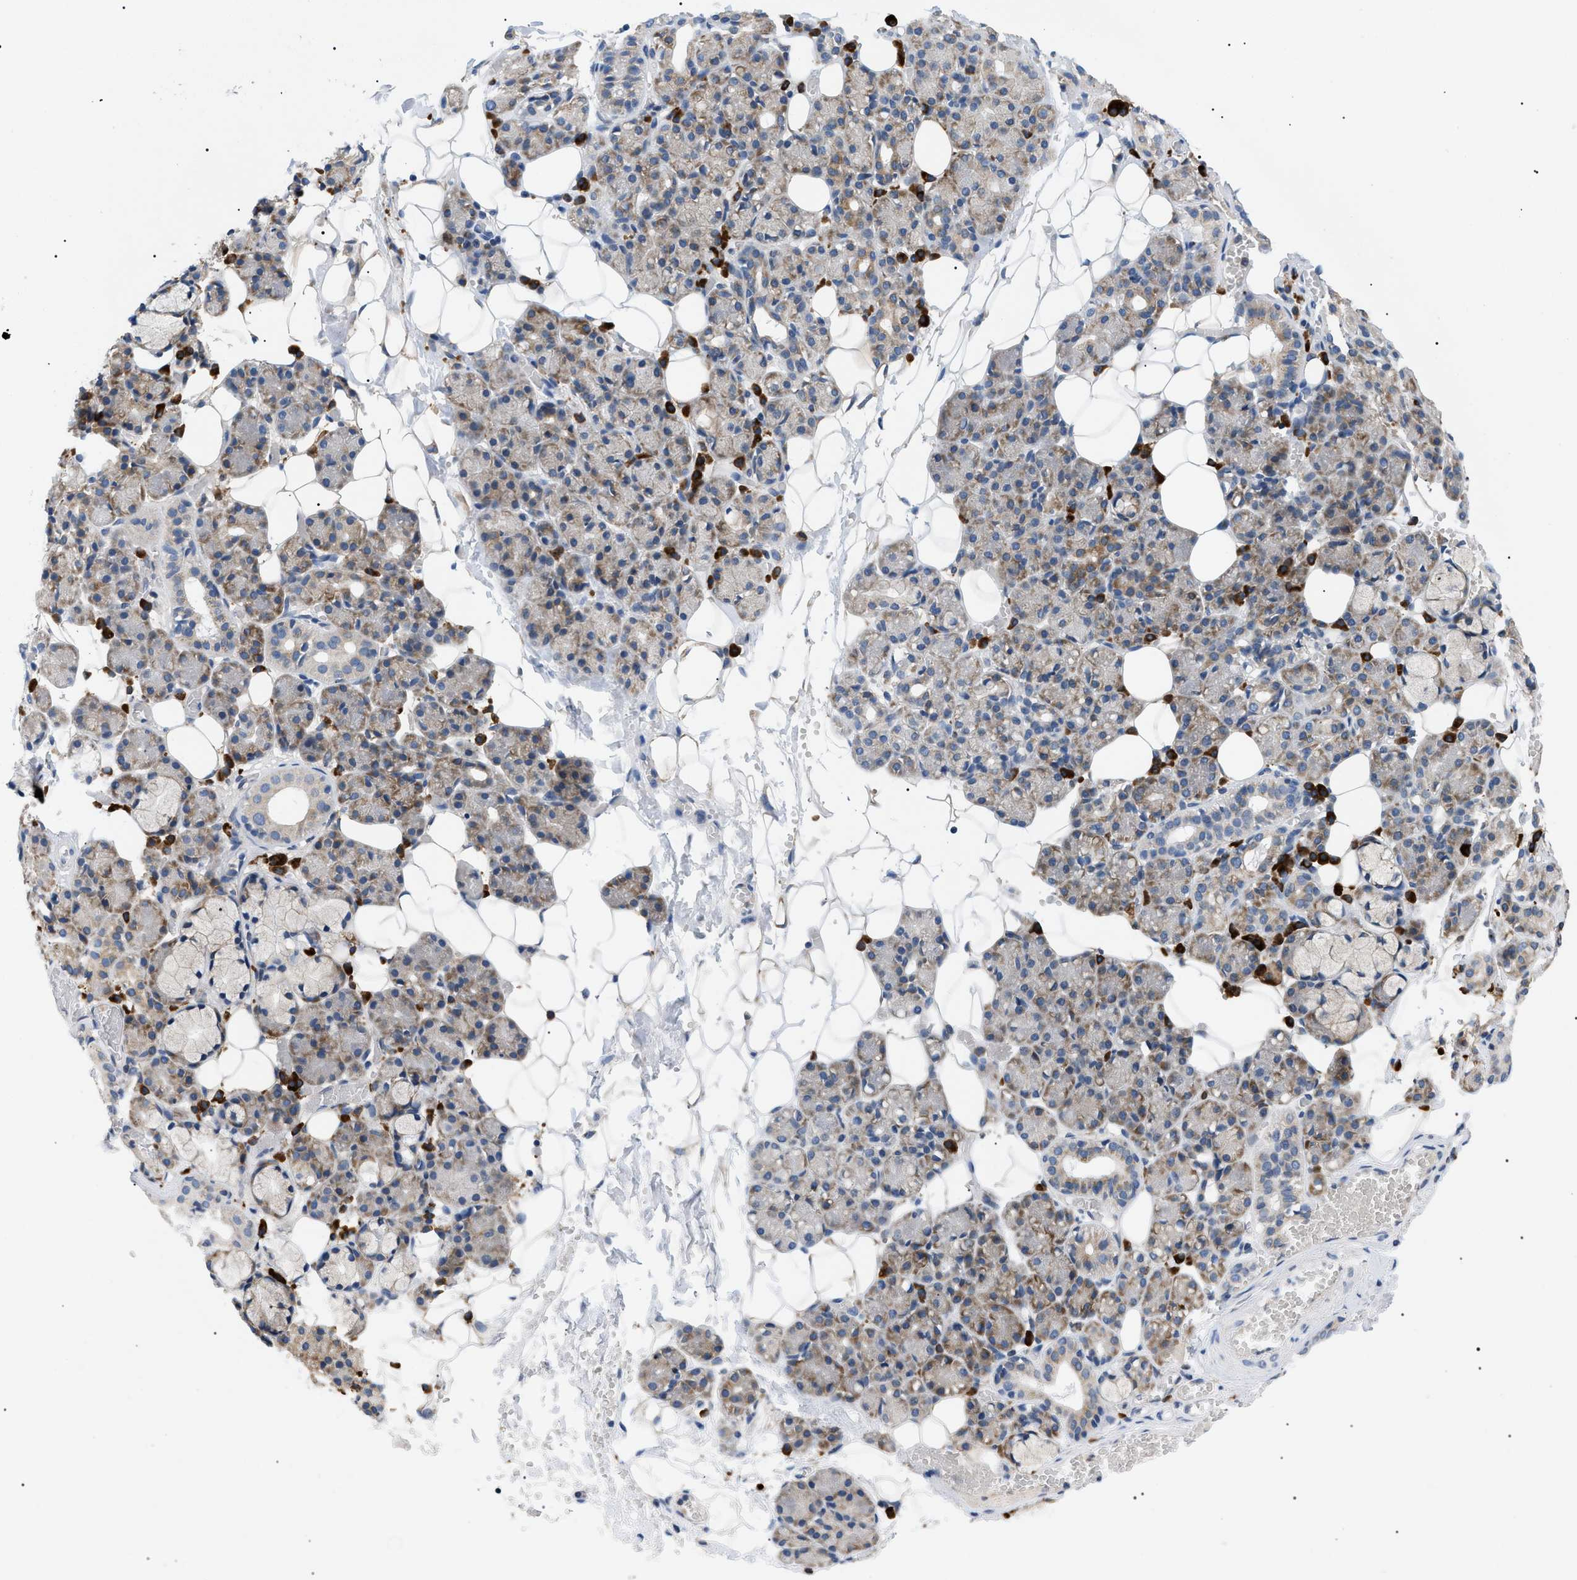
{"staining": {"intensity": "moderate", "quantity": "25%-75%", "location": "cytoplasmic/membranous"}, "tissue": "salivary gland", "cell_type": "Glandular cells", "image_type": "normal", "snomed": [{"axis": "morphology", "description": "Normal tissue, NOS"}, {"axis": "topography", "description": "Salivary gland"}], "caption": "IHC micrograph of benign salivary gland stained for a protein (brown), which reveals medium levels of moderate cytoplasmic/membranous expression in approximately 25%-75% of glandular cells.", "gene": "DERL1", "patient": {"sex": "male", "age": 63}}